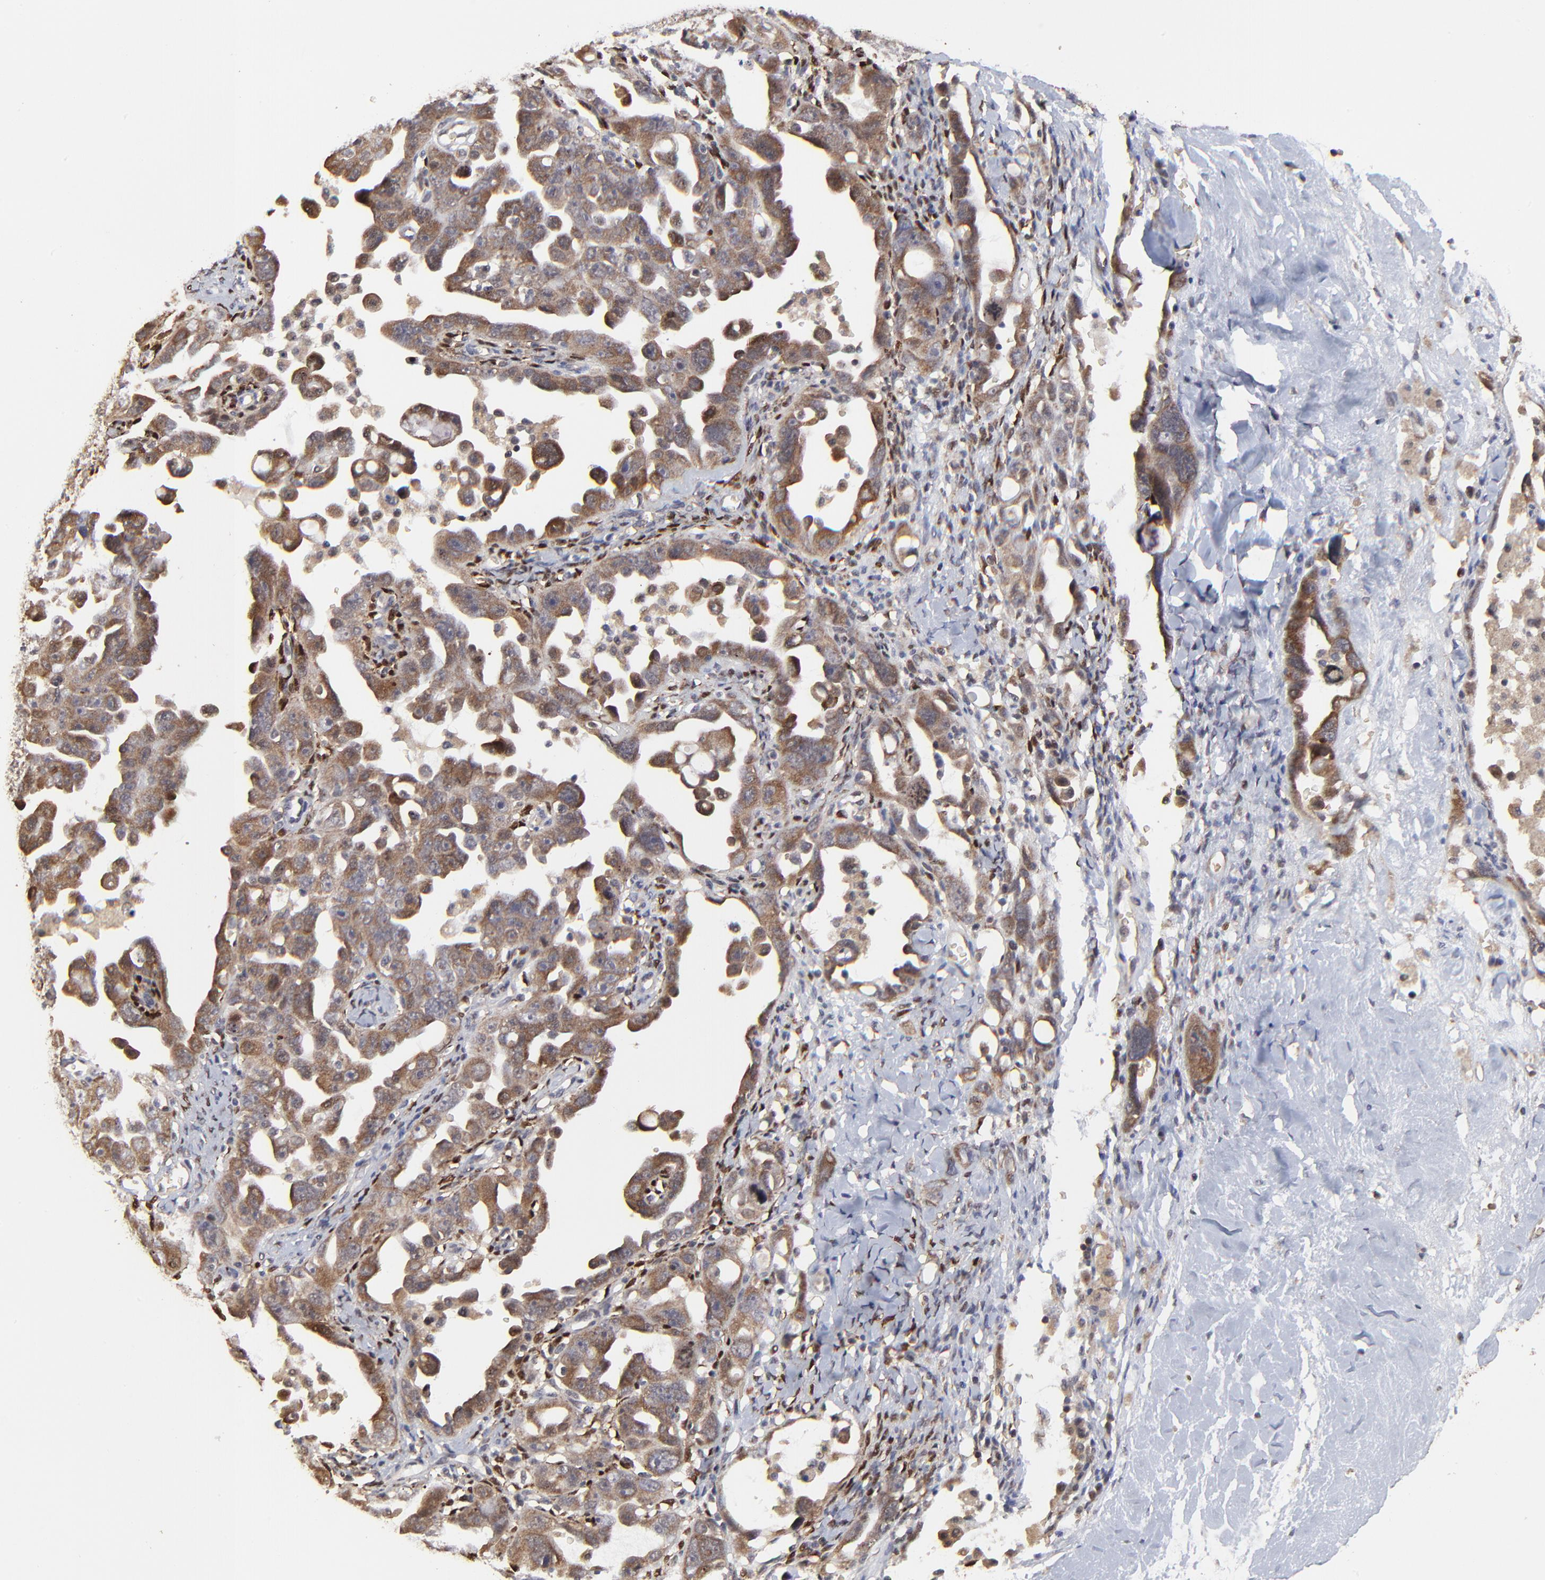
{"staining": {"intensity": "moderate", "quantity": ">75%", "location": "cytoplasmic/membranous"}, "tissue": "ovarian cancer", "cell_type": "Tumor cells", "image_type": "cancer", "snomed": [{"axis": "morphology", "description": "Cystadenocarcinoma, serous, NOS"}, {"axis": "topography", "description": "Ovary"}], "caption": "The immunohistochemical stain highlights moderate cytoplasmic/membranous positivity in tumor cells of ovarian serous cystadenocarcinoma tissue.", "gene": "FRMD8", "patient": {"sex": "female", "age": 66}}